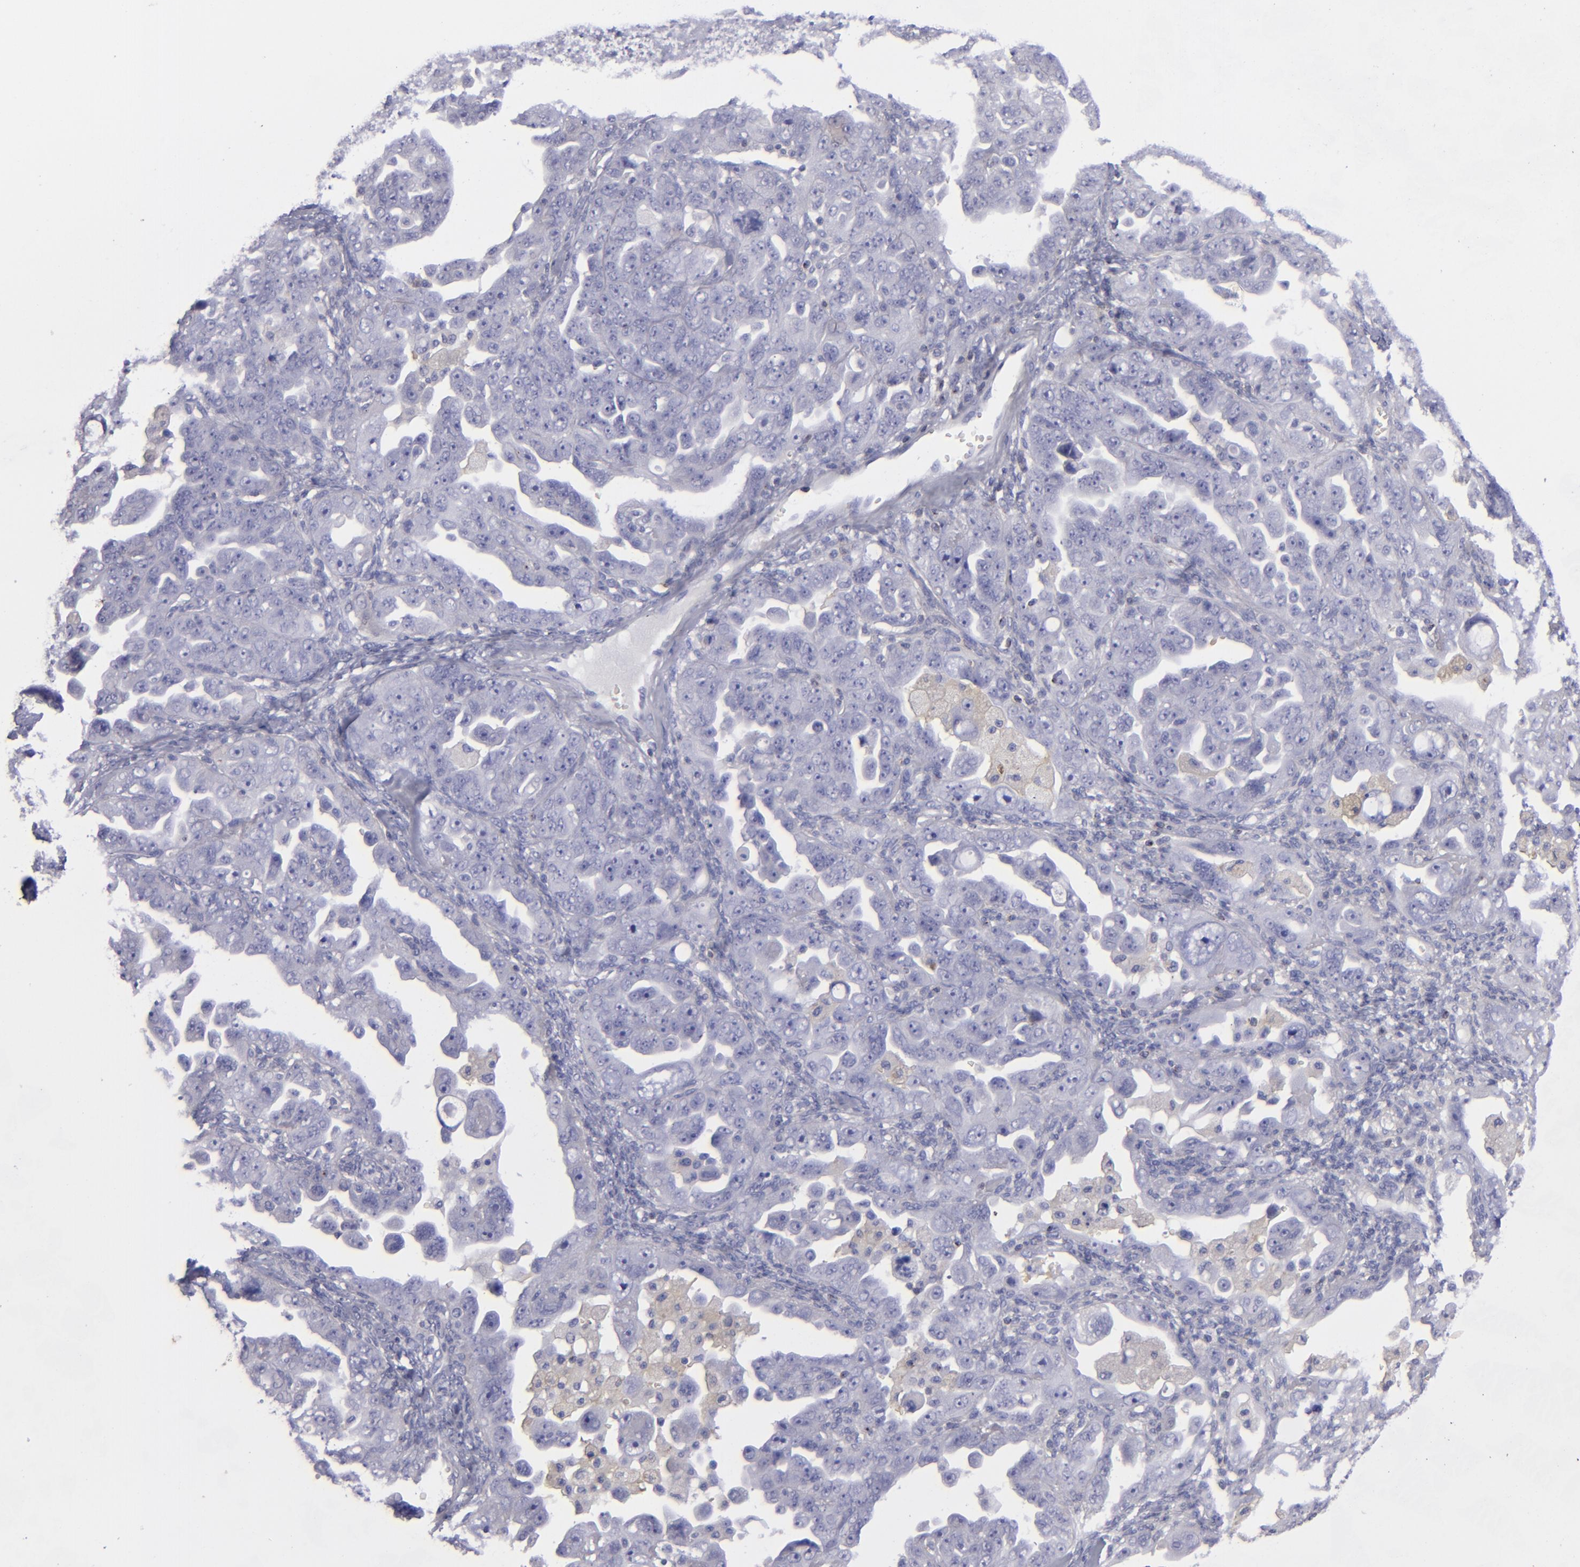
{"staining": {"intensity": "negative", "quantity": "none", "location": "none"}, "tissue": "ovarian cancer", "cell_type": "Tumor cells", "image_type": "cancer", "snomed": [{"axis": "morphology", "description": "Cystadenocarcinoma, serous, NOS"}, {"axis": "topography", "description": "Ovary"}], "caption": "Tumor cells show no significant staining in ovarian cancer. (DAB immunohistochemistry, high magnification).", "gene": "CD2", "patient": {"sex": "female", "age": 66}}